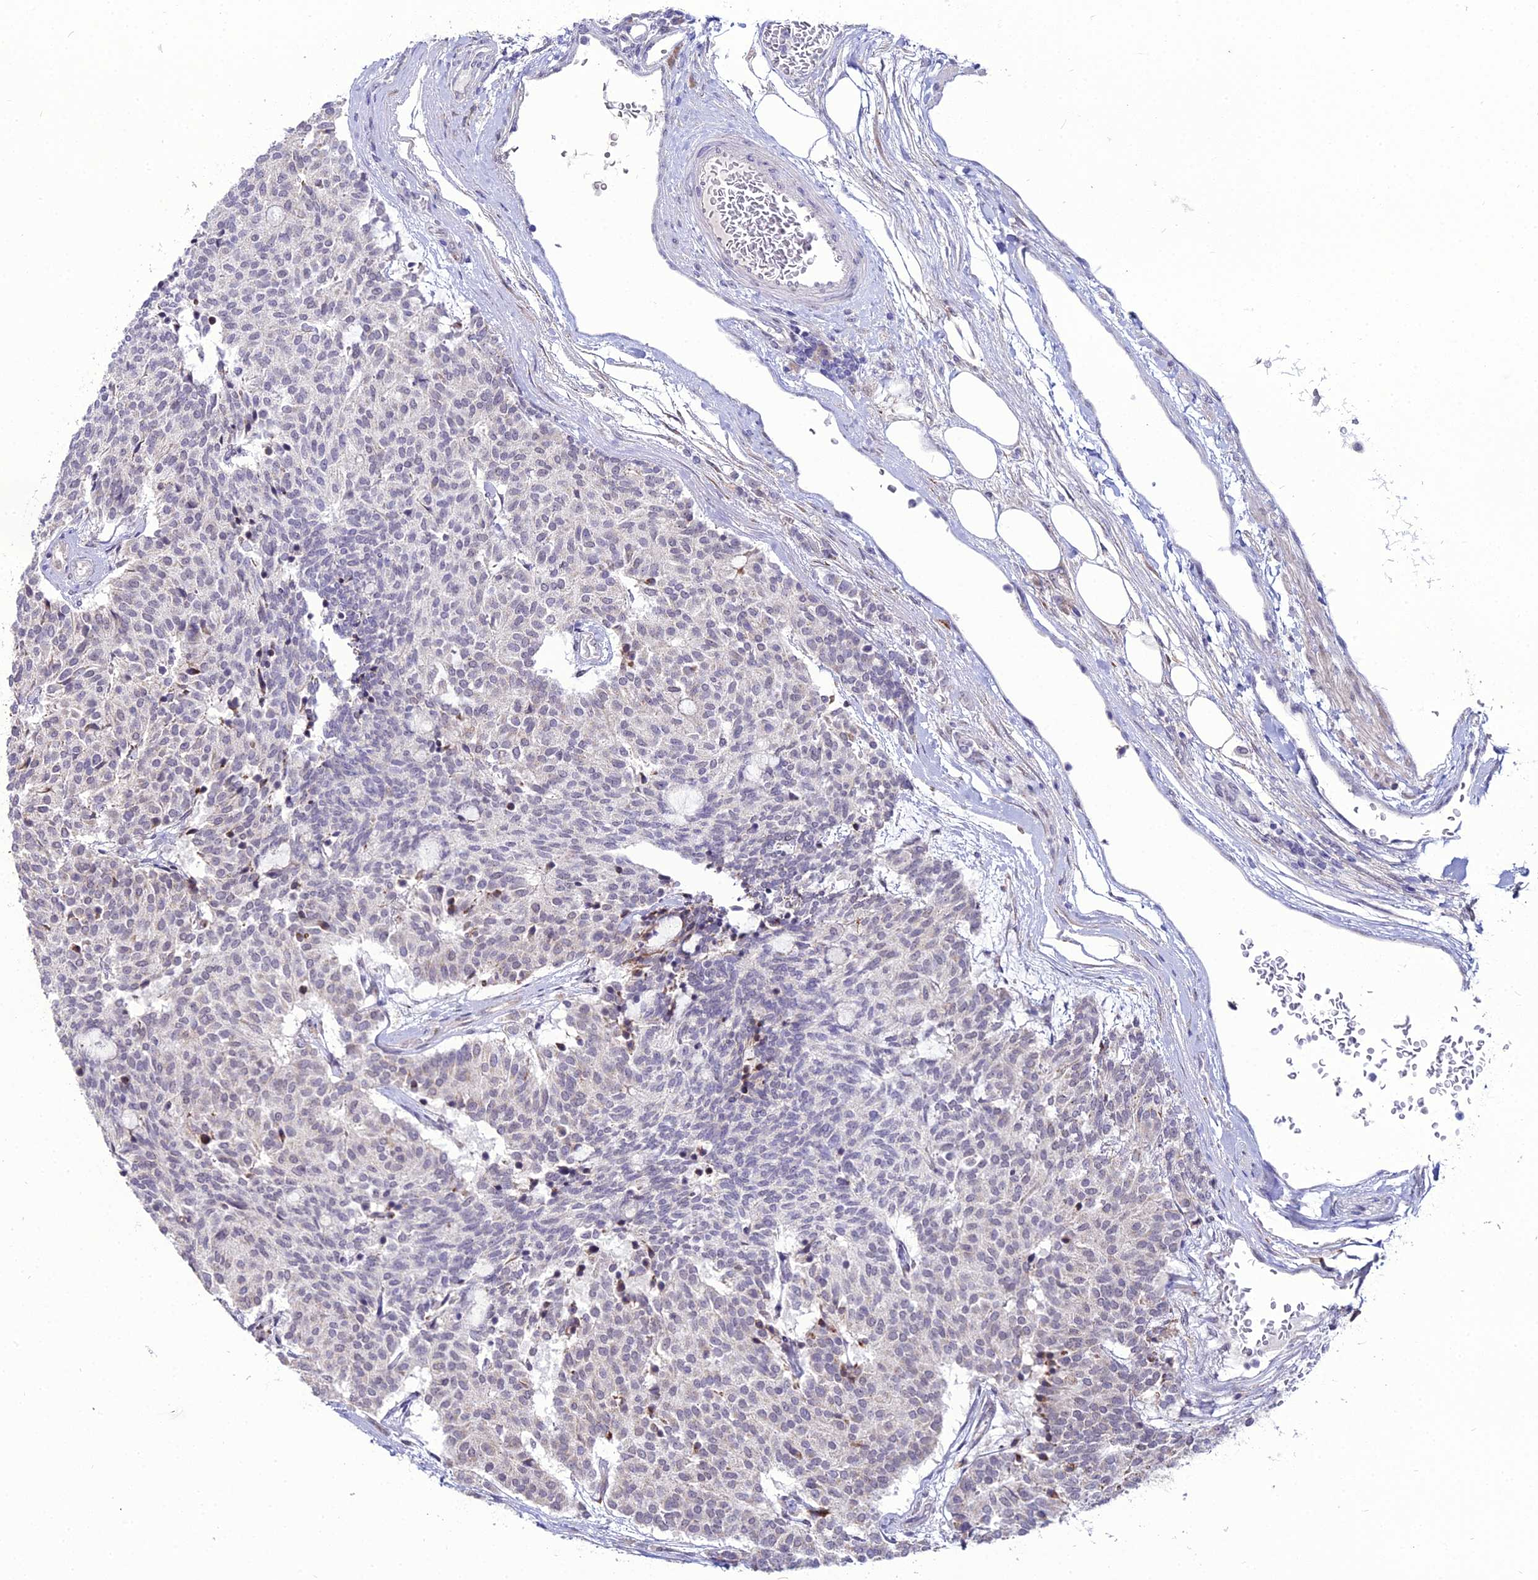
{"staining": {"intensity": "negative", "quantity": "none", "location": "none"}, "tissue": "carcinoid", "cell_type": "Tumor cells", "image_type": "cancer", "snomed": [{"axis": "morphology", "description": "Carcinoid, malignant, NOS"}, {"axis": "topography", "description": "Pancreas"}], "caption": "This is a photomicrograph of immunohistochemistry staining of malignant carcinoid, which shows no expression in tumor cells.", "gene": "TROAP", "patient": {"sex": "female", "age": 54}}